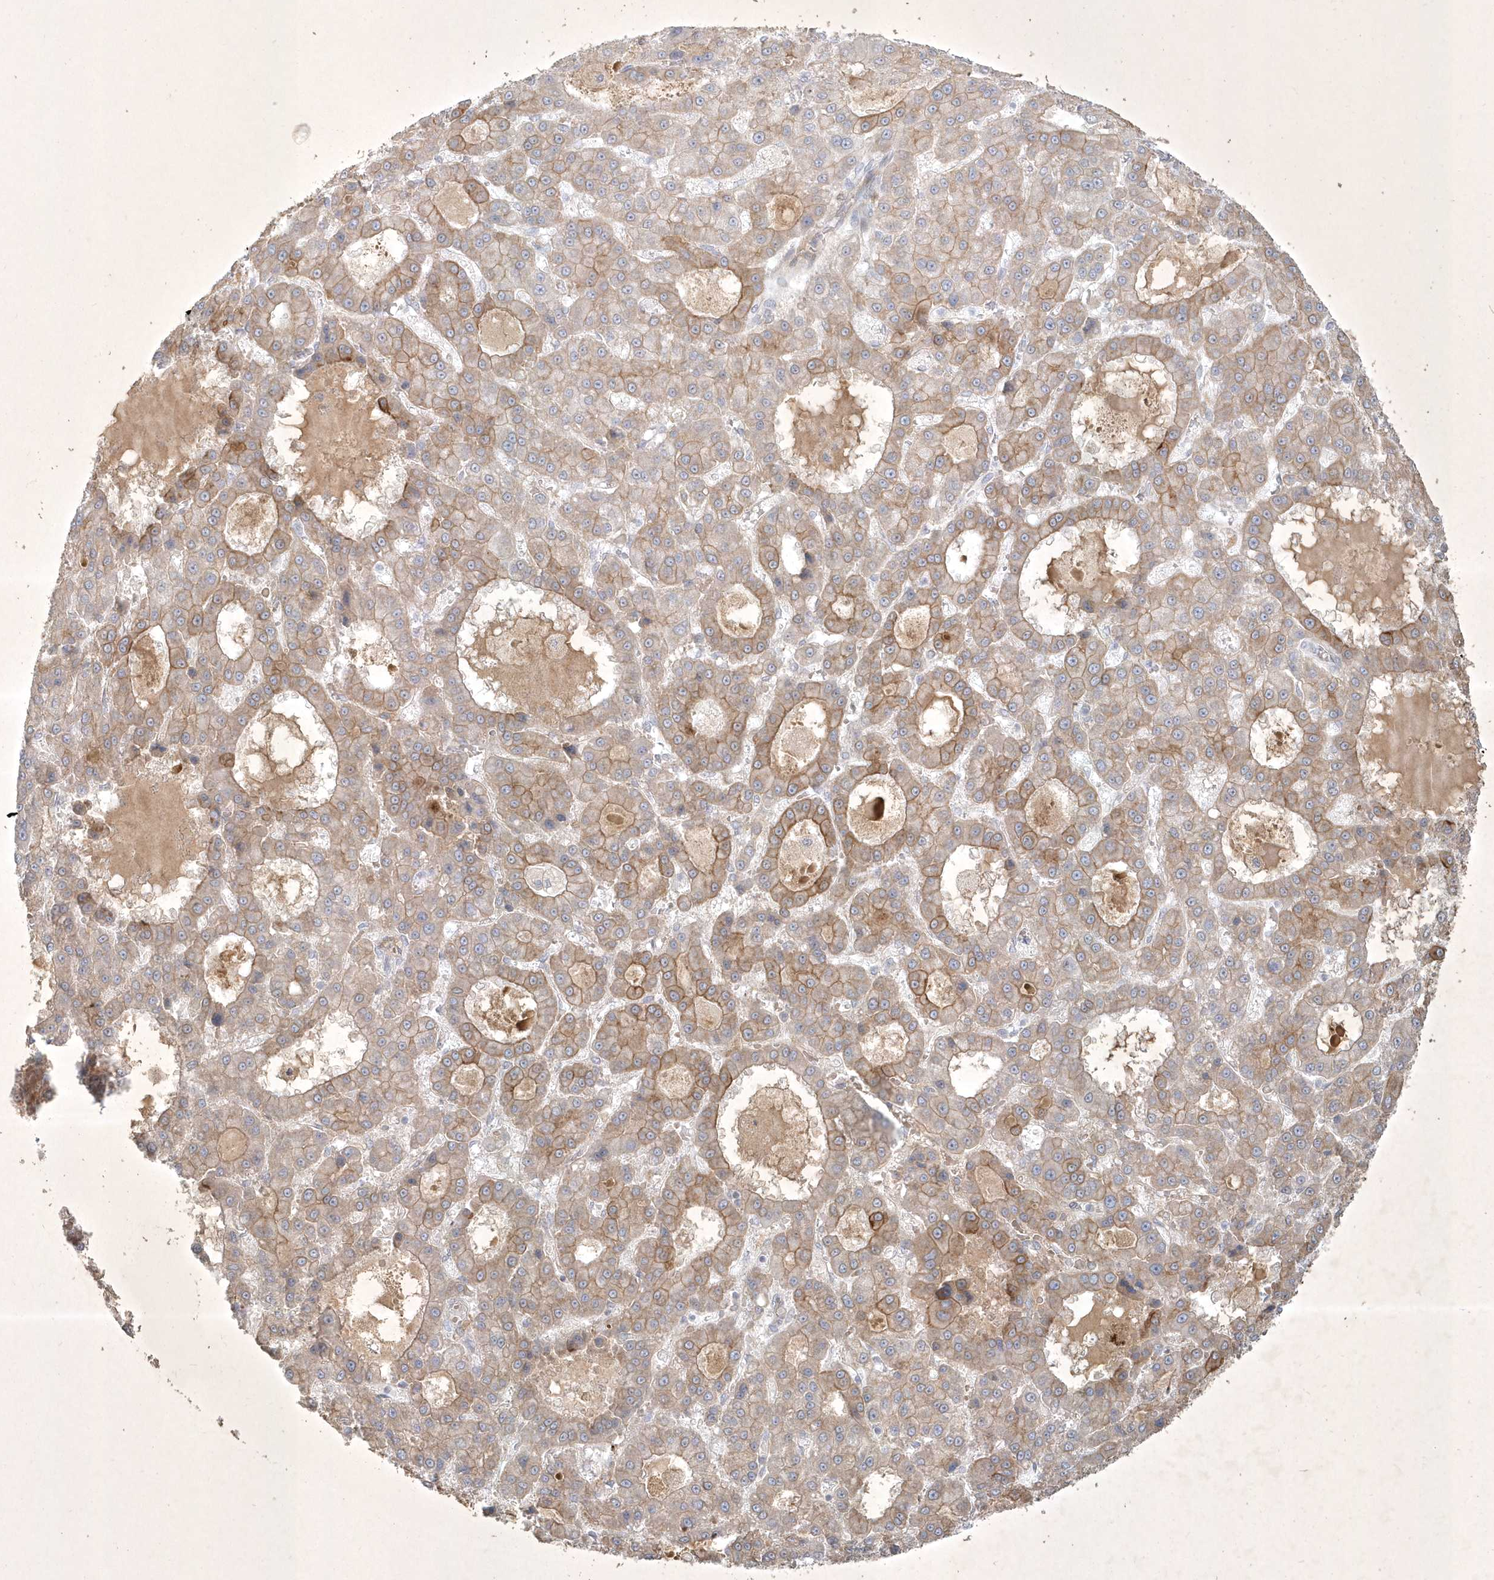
{"staining": {"intensity": "moderate", "quantity": "25%-75%", "location": "cytoplasmic/membranous"}, "tissue": "liver cancer", "cell_type": "Tumor cells", "image_type": "cancer", "snomed": [{"axis": "morphology", "description": "Carcinoma, Hepatocellular, NOS"}, {"axis": "topography", "description": "Liver"}], "caption": "IHC staining of liver cancer (hepatocellular carcinoma), which displays medium levels of moderate cytoplasmic/membranous staining in about 25%-75% of tumor cells indicating moderate cytoplasmic/membranous protein staining. The staining was performed using DAB (3,3'-diaminobenzidine) (brown) for protein detection and nuclei were counterstained in hematoxylin (blue).", "gene": "BOD1", "patient": {"sex": "male", "age": 70}}